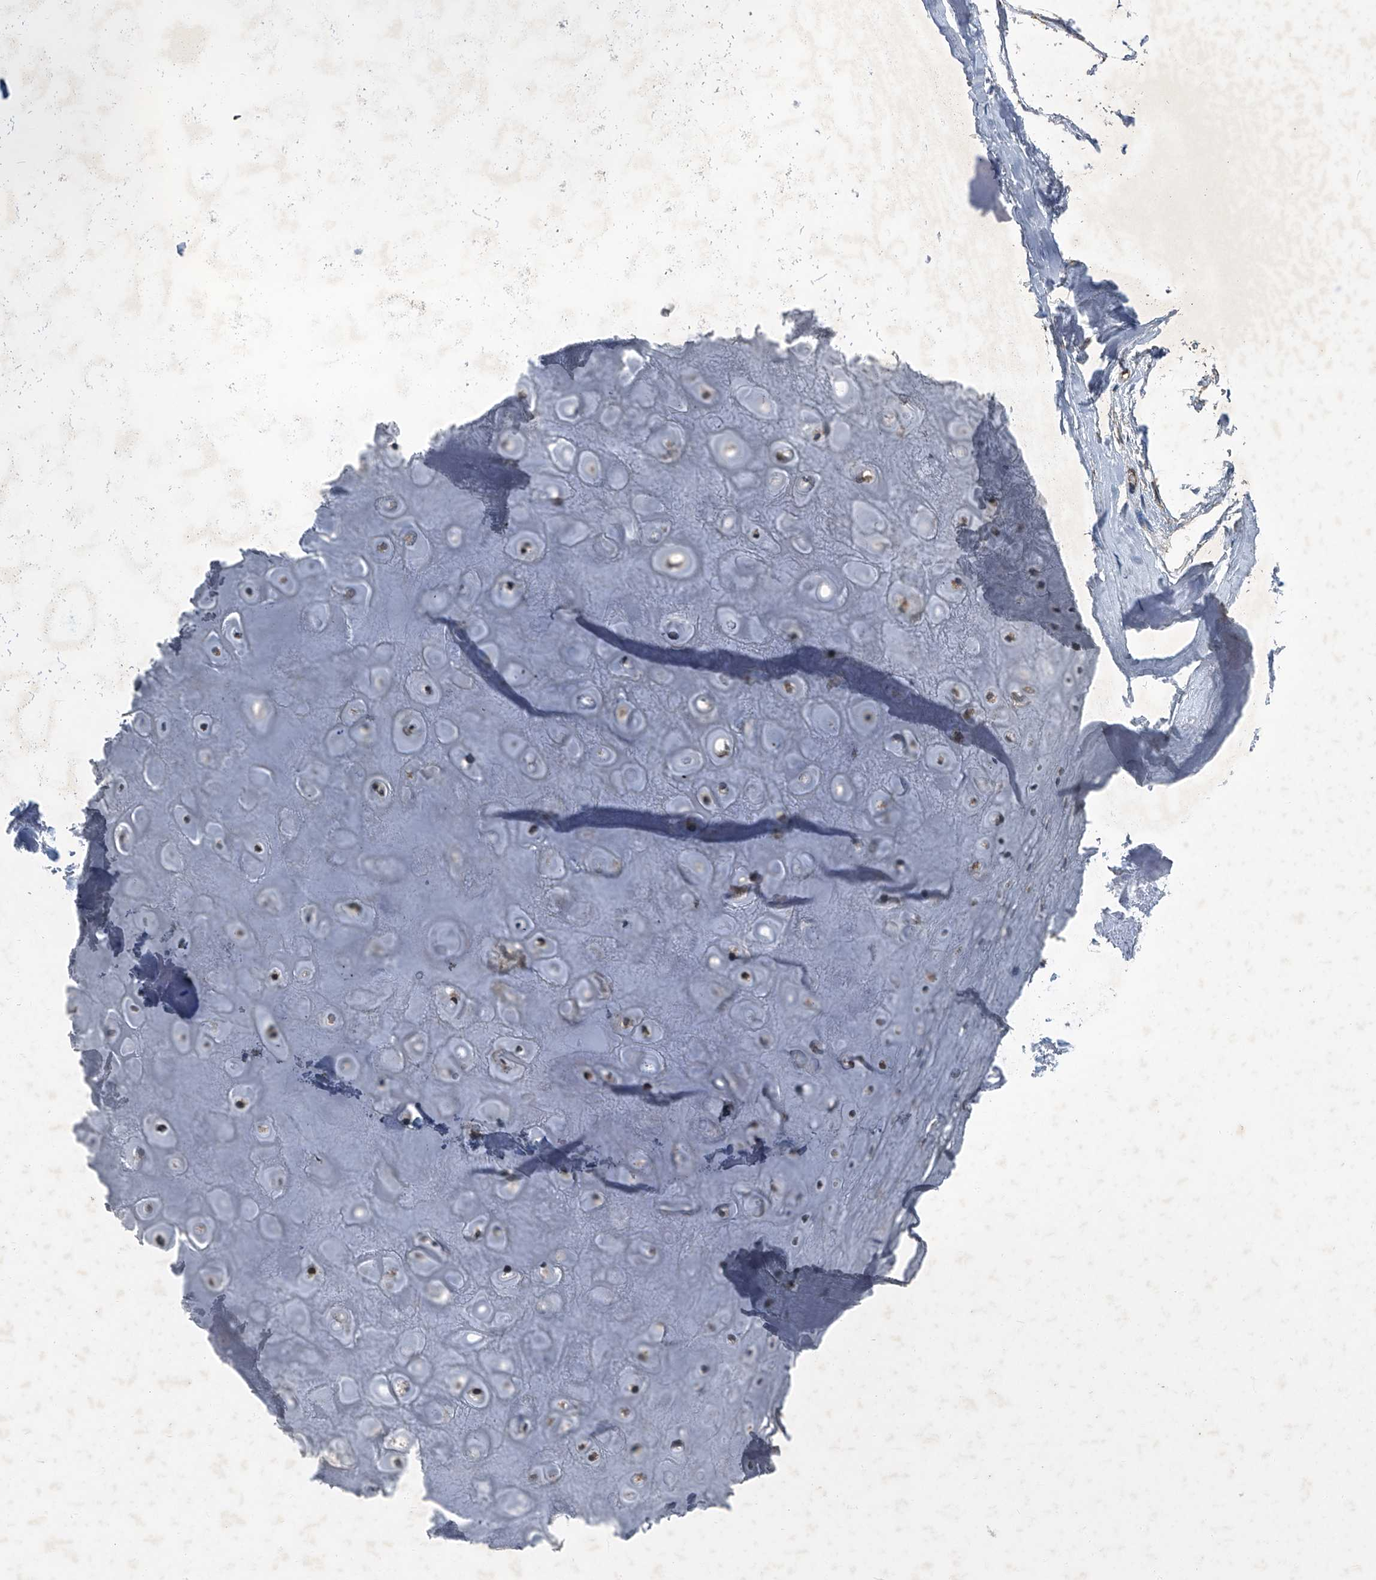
{"staining": {"intensity": "moderate", "quantity": "<25%", "location": "cytoplasmic/membranous"}, "tissue": "adipose tissue", "cell_type": "Adipocytes", "image_type": "normal", "snomed": [{"axis": "morphology", "description": "Normal tissue, NOS"}, {"axis": "morphology", "description": "Basal cell carcinoma"}, {"axis": "topography", "description": "Skin"}], "caption": "Moderate cytoplasmic/membranous positivity for a protein is present in about <25% of adipocytes of unremarkable adipose tissue using immunohistochemistry.", "gene": "SENP2", "patient": {"sex": "female", "age": 89}}